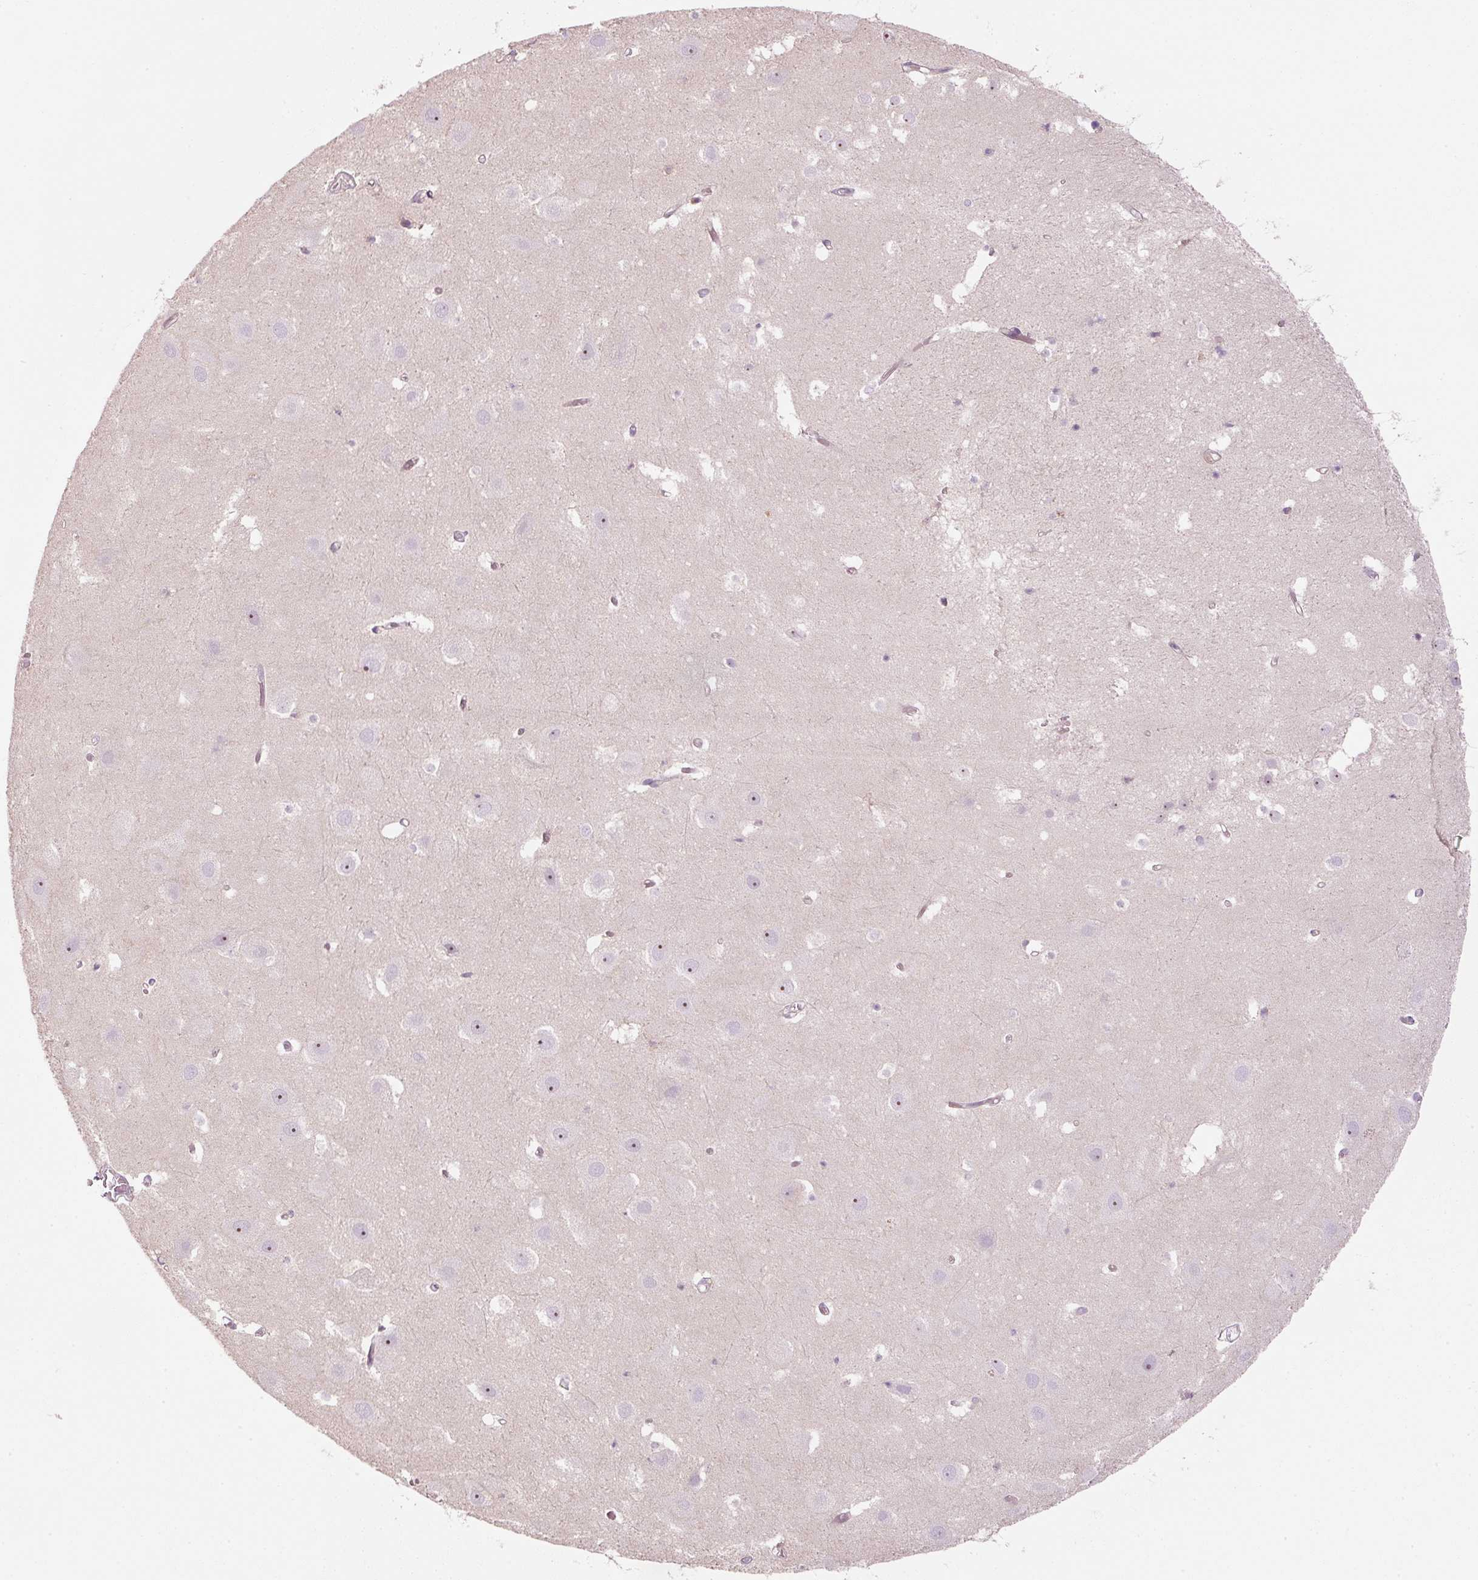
{"staining": {"intensity": "negative", "quantity": "none", "location": "none"}, "tissue": "hippocampus", "cell_type": "Glial cells", "image_type": "normal", "snomed": [{"axis": "morphology", "description": "Normal tissue, NOS"}, {"axis": "topography", "description": "Hippocampus"}], "caption": "This is a image of immunohistochemistry staining of benign hippocampus, which shows no expression in glial cells.", "gene": "SIPA1", "patient": {"sex": "female", "age": 52}}